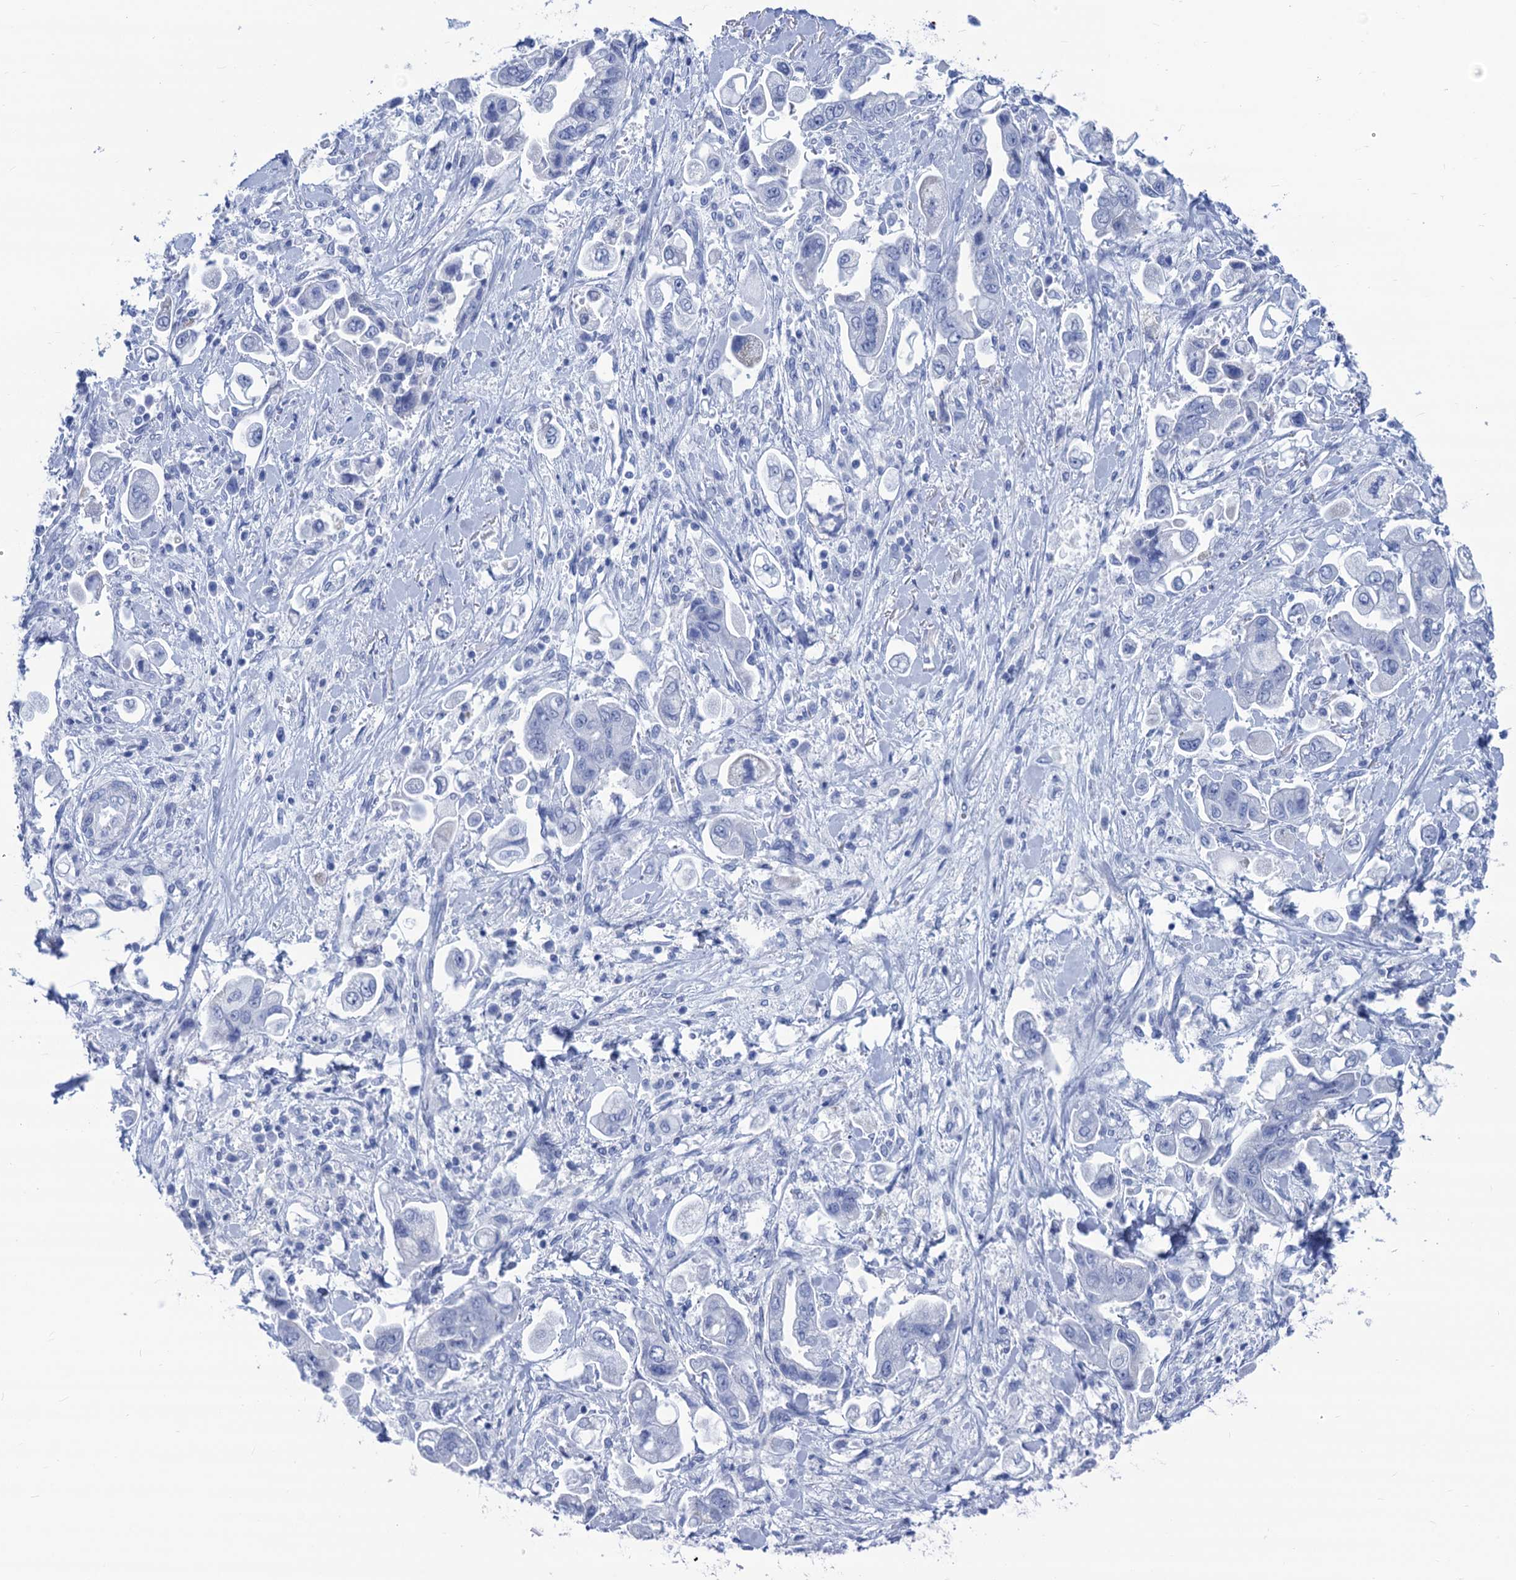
{"staining": {"intensity": "negative", "quantity": "none", "location": "none"}, "tissue": "stomach cancer", "cell_type": "Tumor cells", "image_type": "cancer", "snomed": [{"axis": "morphology", "description": "Adenocarcinoma, NOS"}, {"axis": "topography", "description": "Stomach"}], "caption": "This is an IHC histopathology image of human stomach cancer (adenocarcinoma). There is no staining in tumor cells.", "gene": "CABYR", "patient": {"sex": "male", "age": 62}}